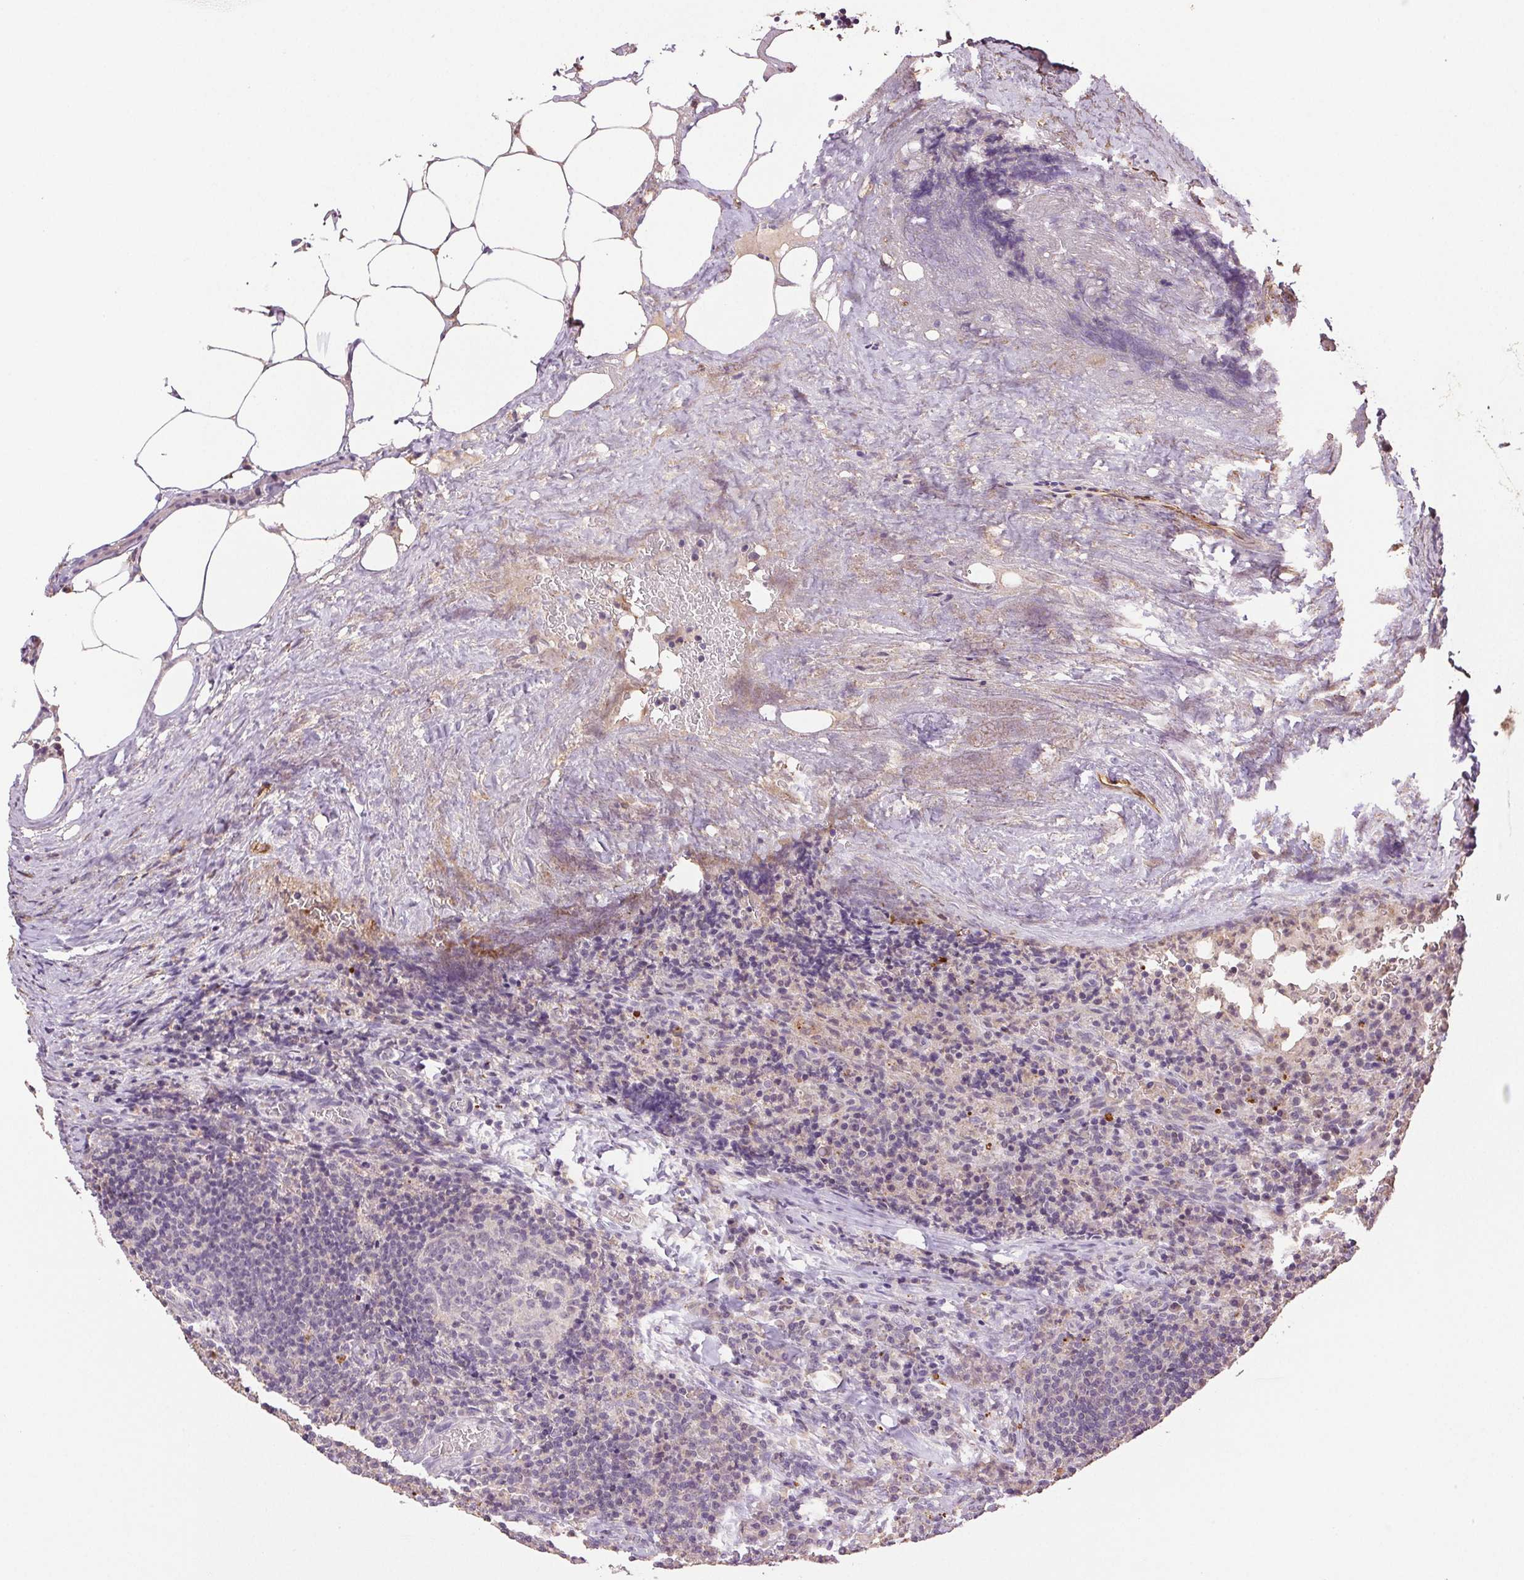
{"staining": {"intensity": "negative", "quantity": "none", "location": "none"}, "tissue": "lymph node", "cell_type": "Germinal center cells", "image_type": "normal", "snomed": [{"axis": "morphology", "description": "Normal tissue, NOS"}, {"axis": "topography", "description": "Lymph node"}], "caption": "Immunohistochemistry photomicrograph of benign lymph node: human lymph node stained with DAB (3,3'-diaminobenzidine) demonstrates no significant protein expression in germinal center cells.", "gene": "TMEM253", "patient": {"sex": "male", "age": 67}}